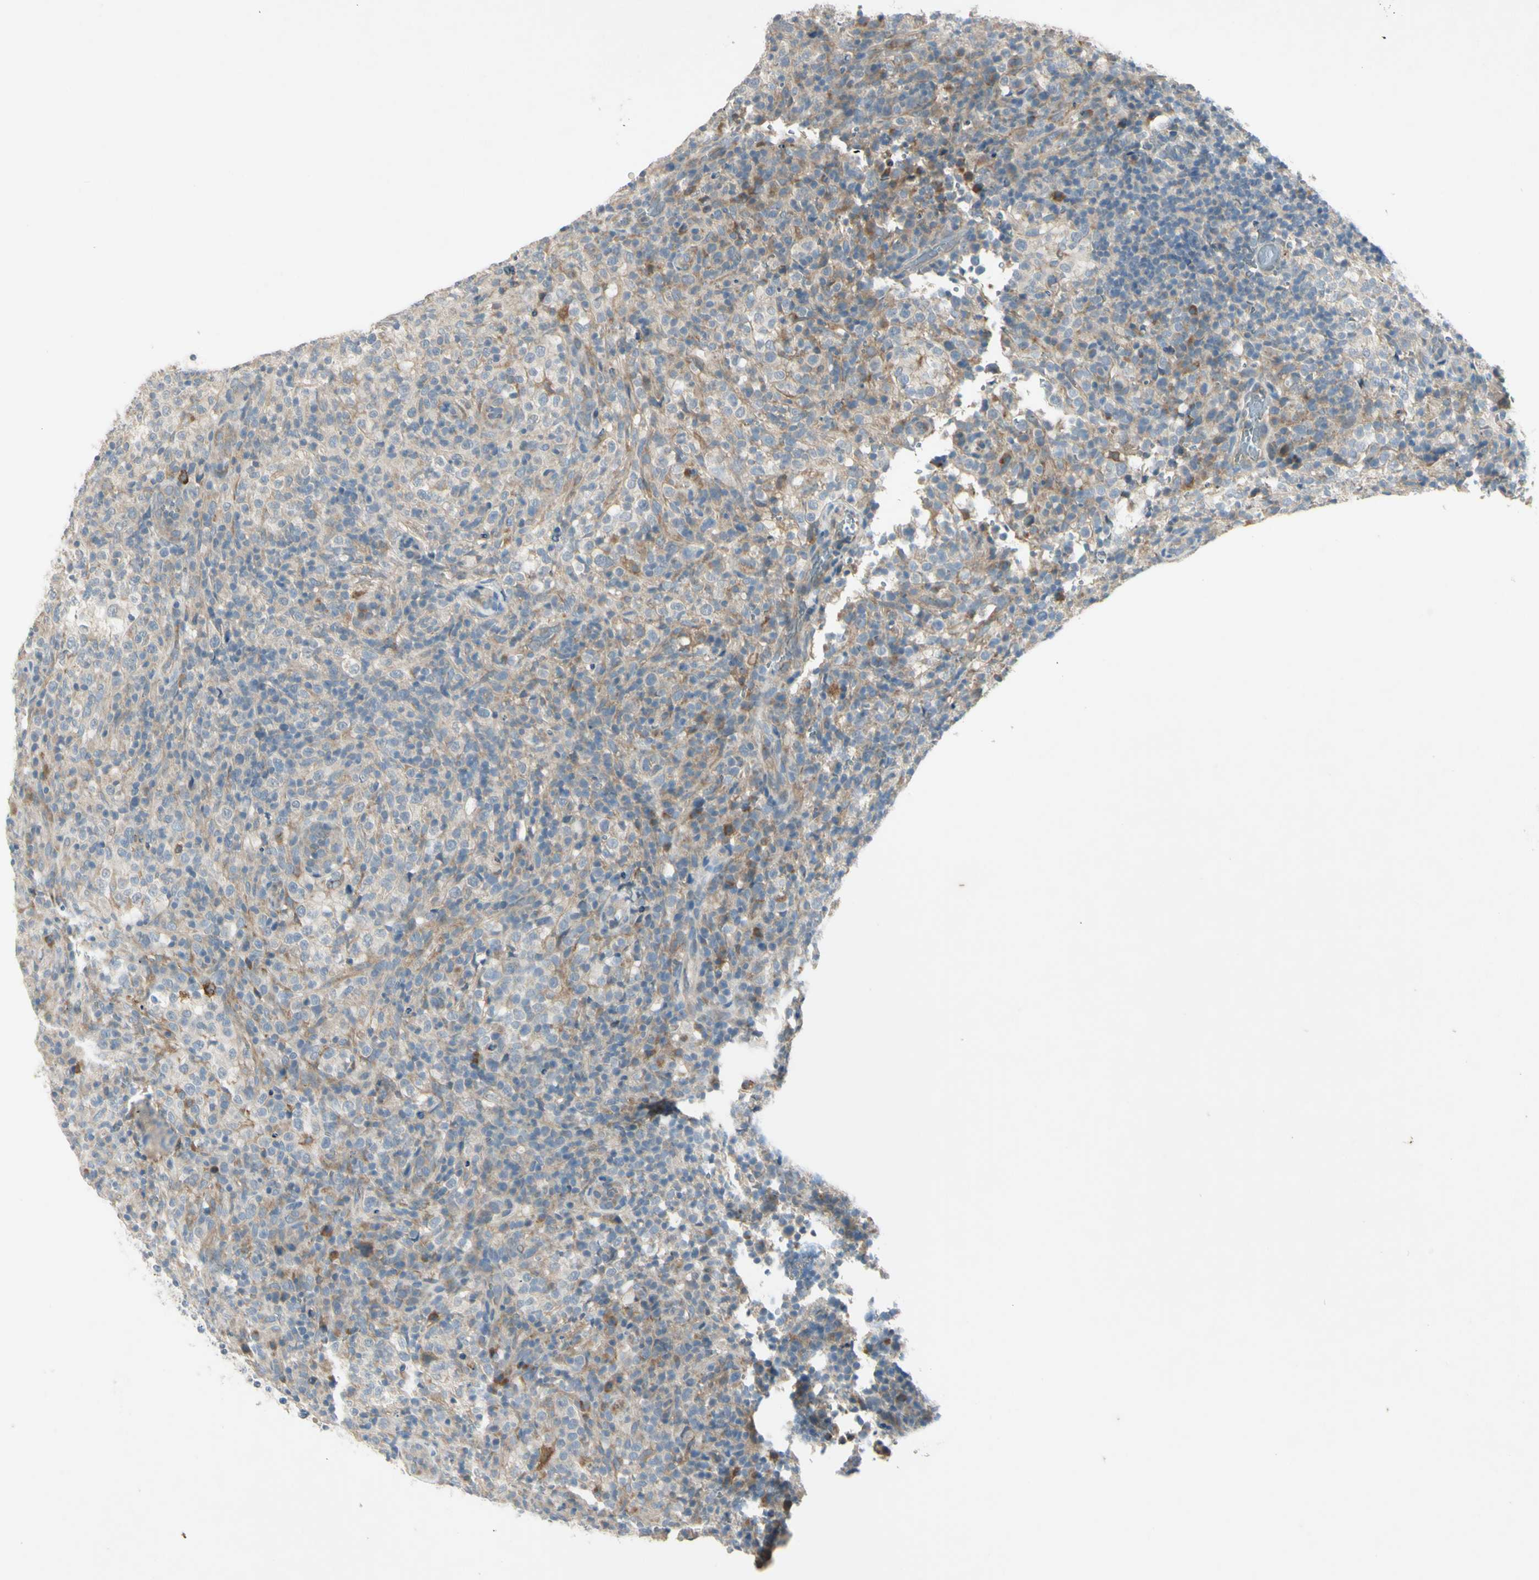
{"staining": {"intensity": "moderate", "quantity": "<25%", "location": "cytoplasmic/membranous"}, "tissue": "lymphoma", "cell_type": "Tumor cells", "image_type": "cancer", "snomed": [{"axis": "morphology", "description": "Malignant lymphoma, non-Hodgkin's type, High grade"}, {"axis": "topography", "description": "Lymph node"}], "caption": "A high-resolution histopathology image shows IHC staining of malignant lymphoma, non-Hodgkin's type (high-grade), which reveals moderate cytoplasmic/membranous positivity in approximately <25% of tumor cells.", "gene": "AATK", "patient": {"sex": "female", "age": 76}}